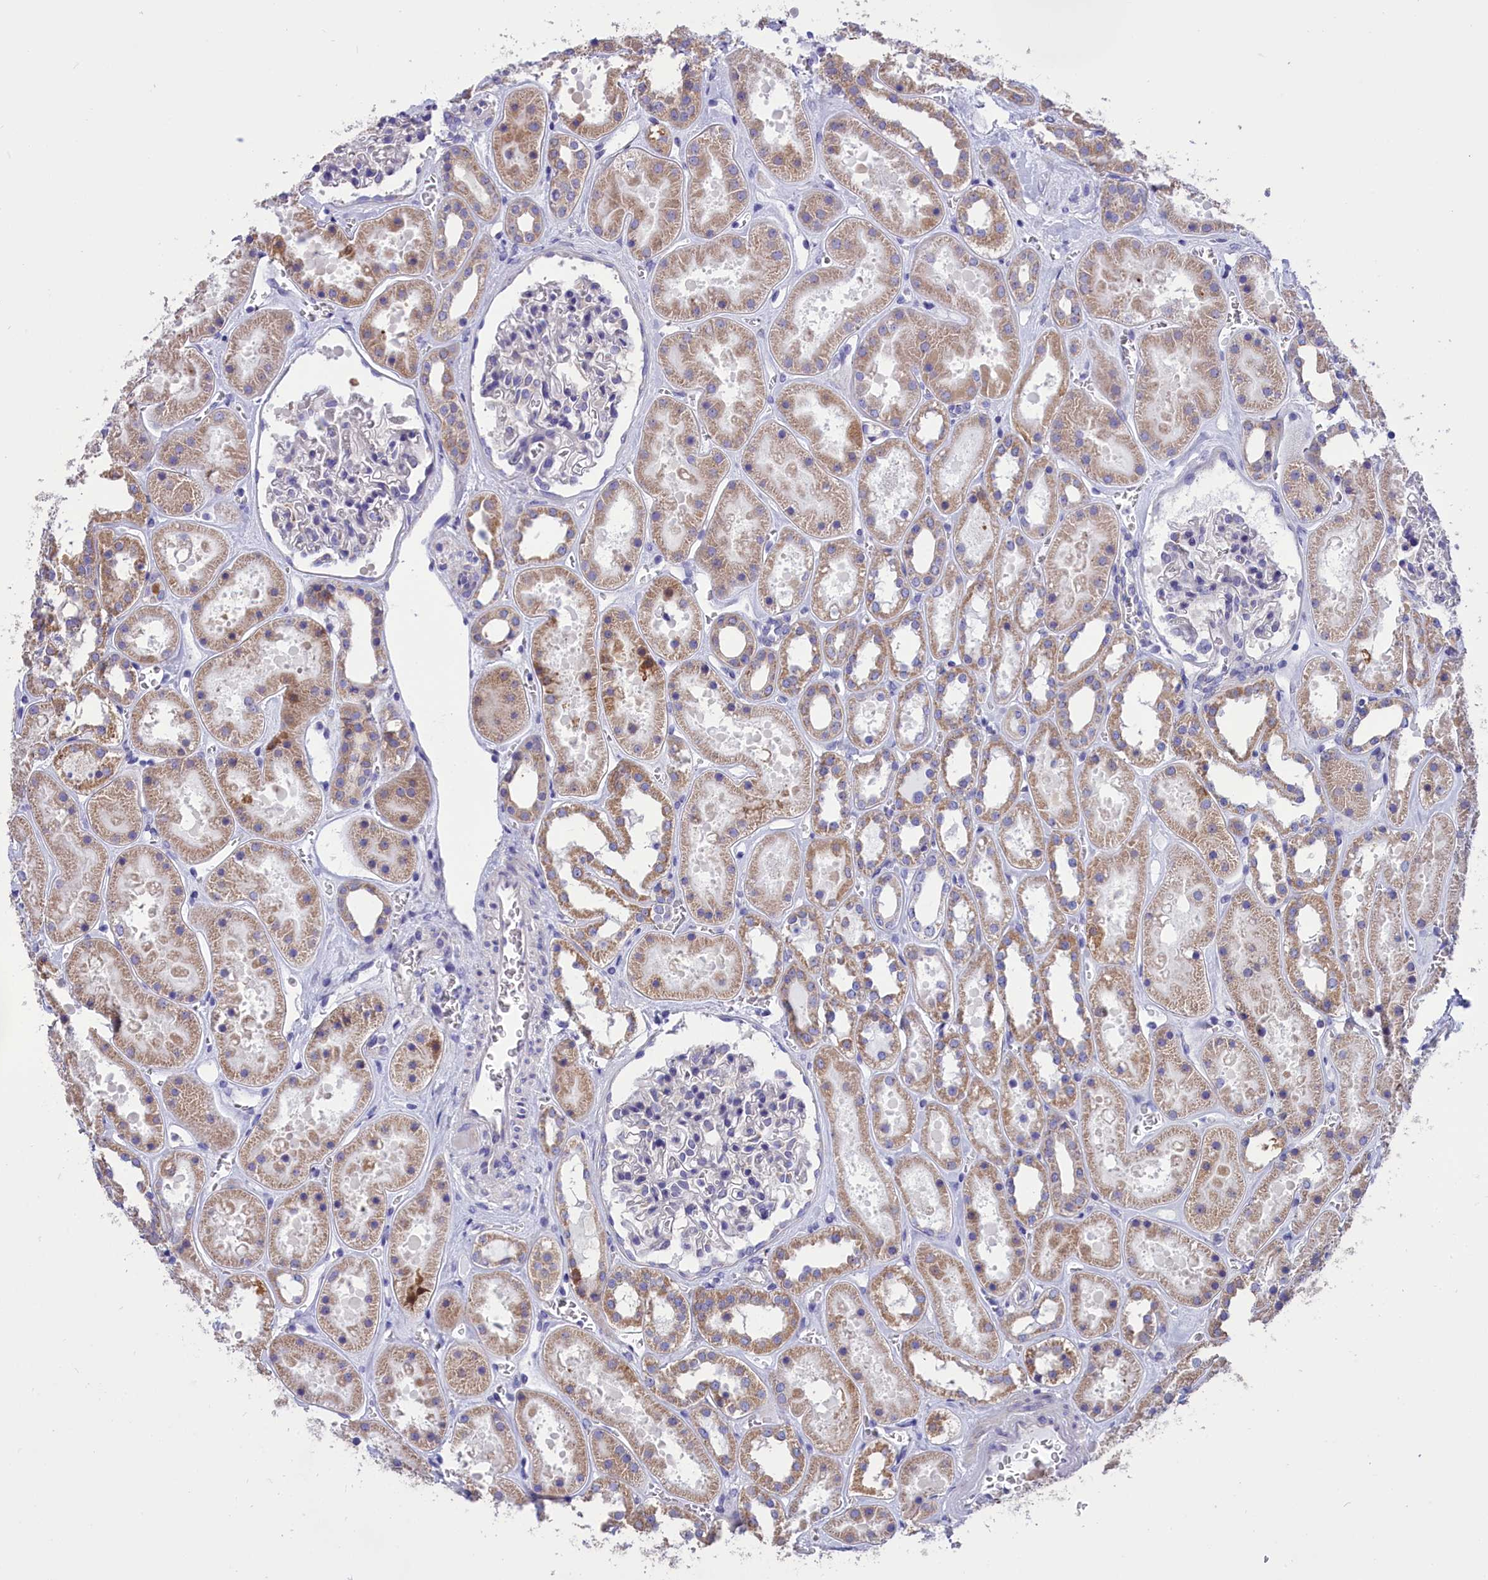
{"staining": {"intensity": "negative", "quantity": "none", "location": "none"}, "tissue": "kidney", "cell_type": "Cells in glomeruli", "image_type": "normal", "snomed": [{"axis": "morphology", "description": "Normal tissue, NOS"}, {"axis": "topography", "description": "Kidney"}], "caption": "This is a micrograph of immunohistochemistry (IHC) staining of benign kidney, which shows no expression in cells in glomeruli.", "gene": "CYP2U1", "patient": {"sex": "female", "age": 41}}